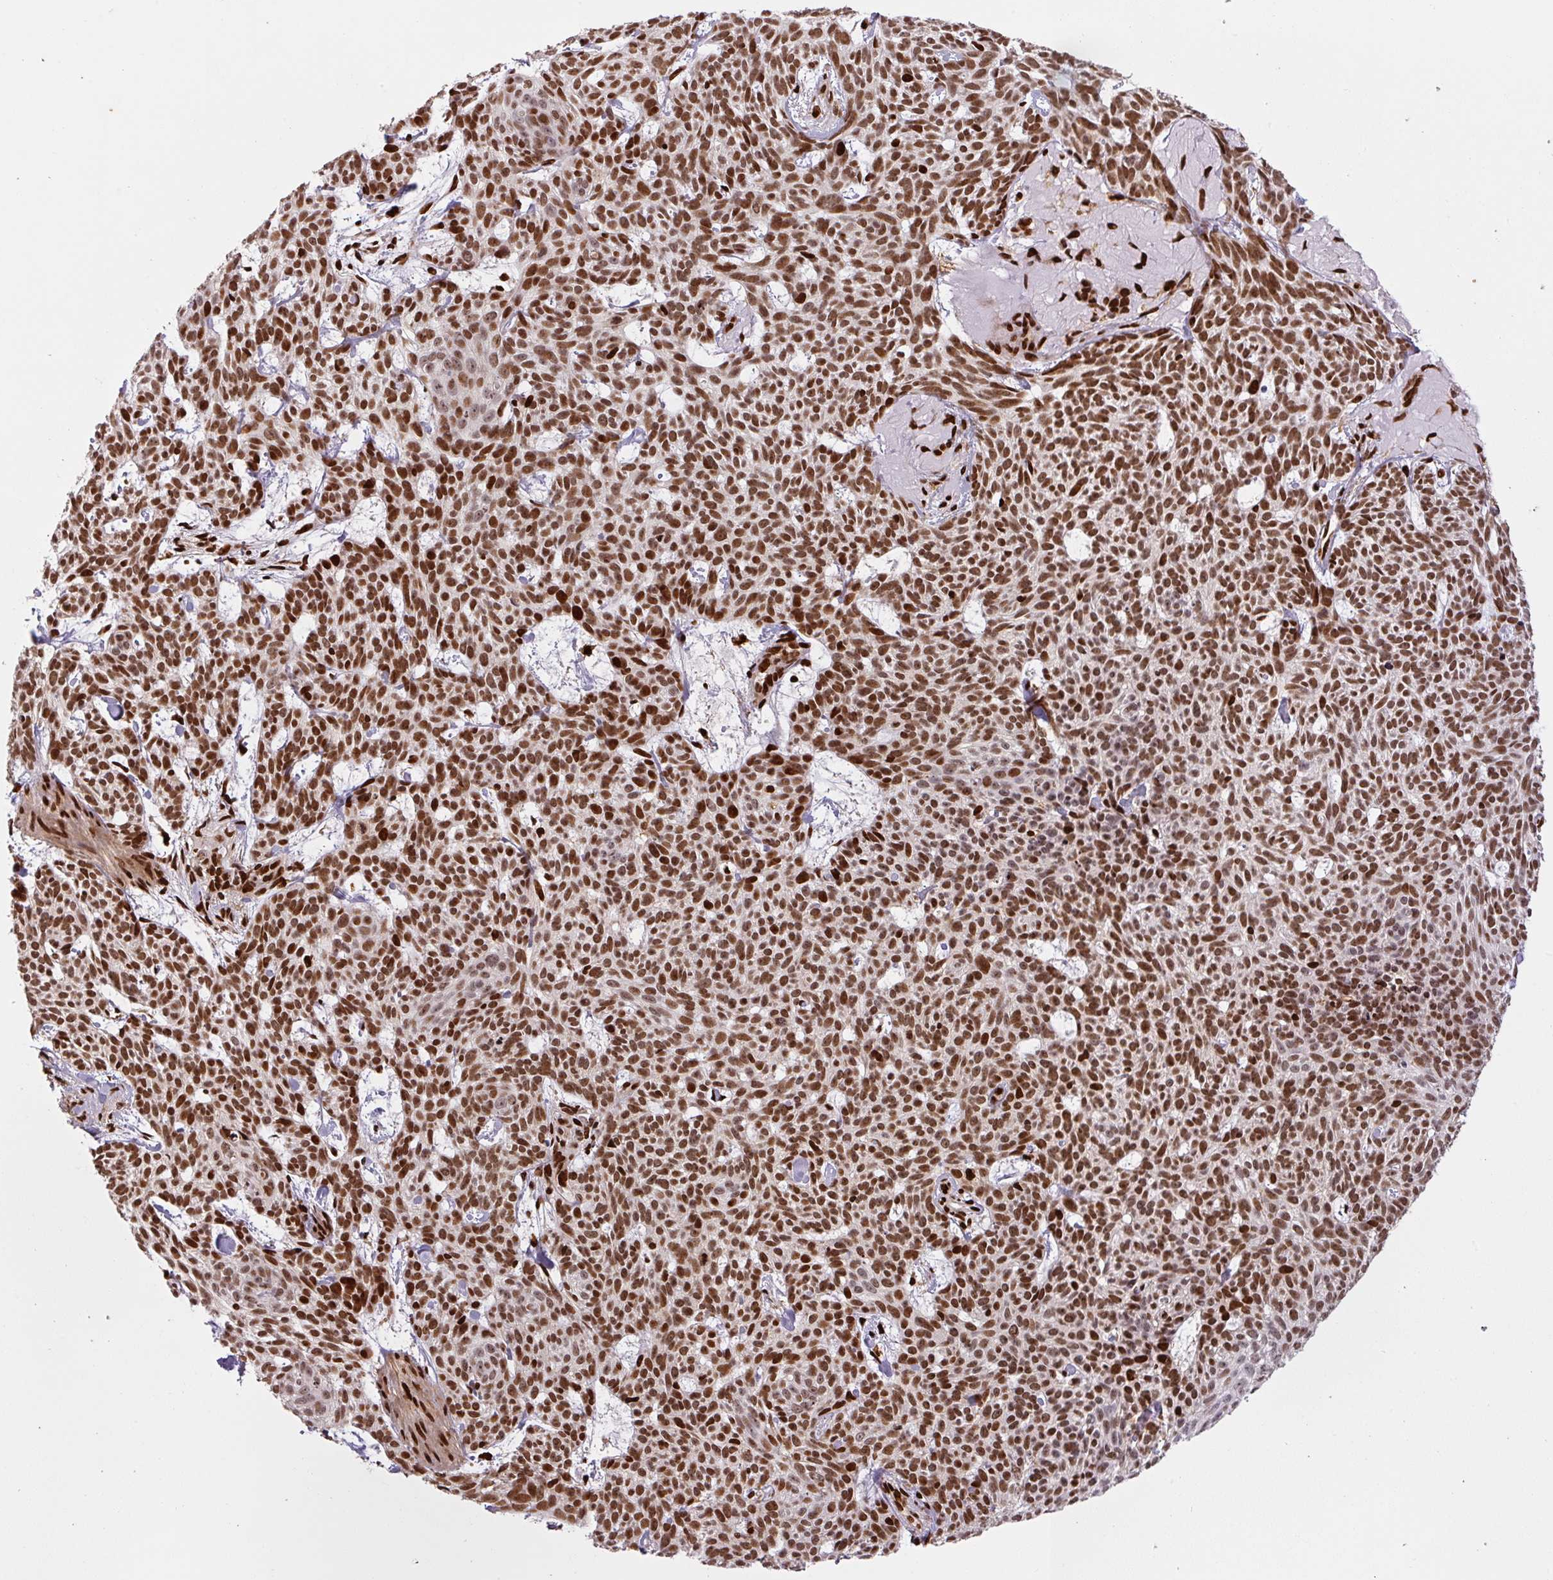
{"staining": {"intensity": "moderate", "quantity": ">75%", "location": "nuclear"}, "tissue": "skin cancer", "cell_type": "Tumor cells", "image_type": "cancer", "snomed": [{"axis": "morphology", "description": "Basal cell carcinoma"}, {"axis": "topography", "description": "Skin"}], "caption": "High-magnification brightfield microscopy of skin cancer stained with DAB (brown) and counterstained with hematoxylin (blue). tumor cells exhibit moderate nuclear expression is seen in about>75% of cells.", "gene": "PYDC2", "patient": {"sex": "female", "age": 93}}